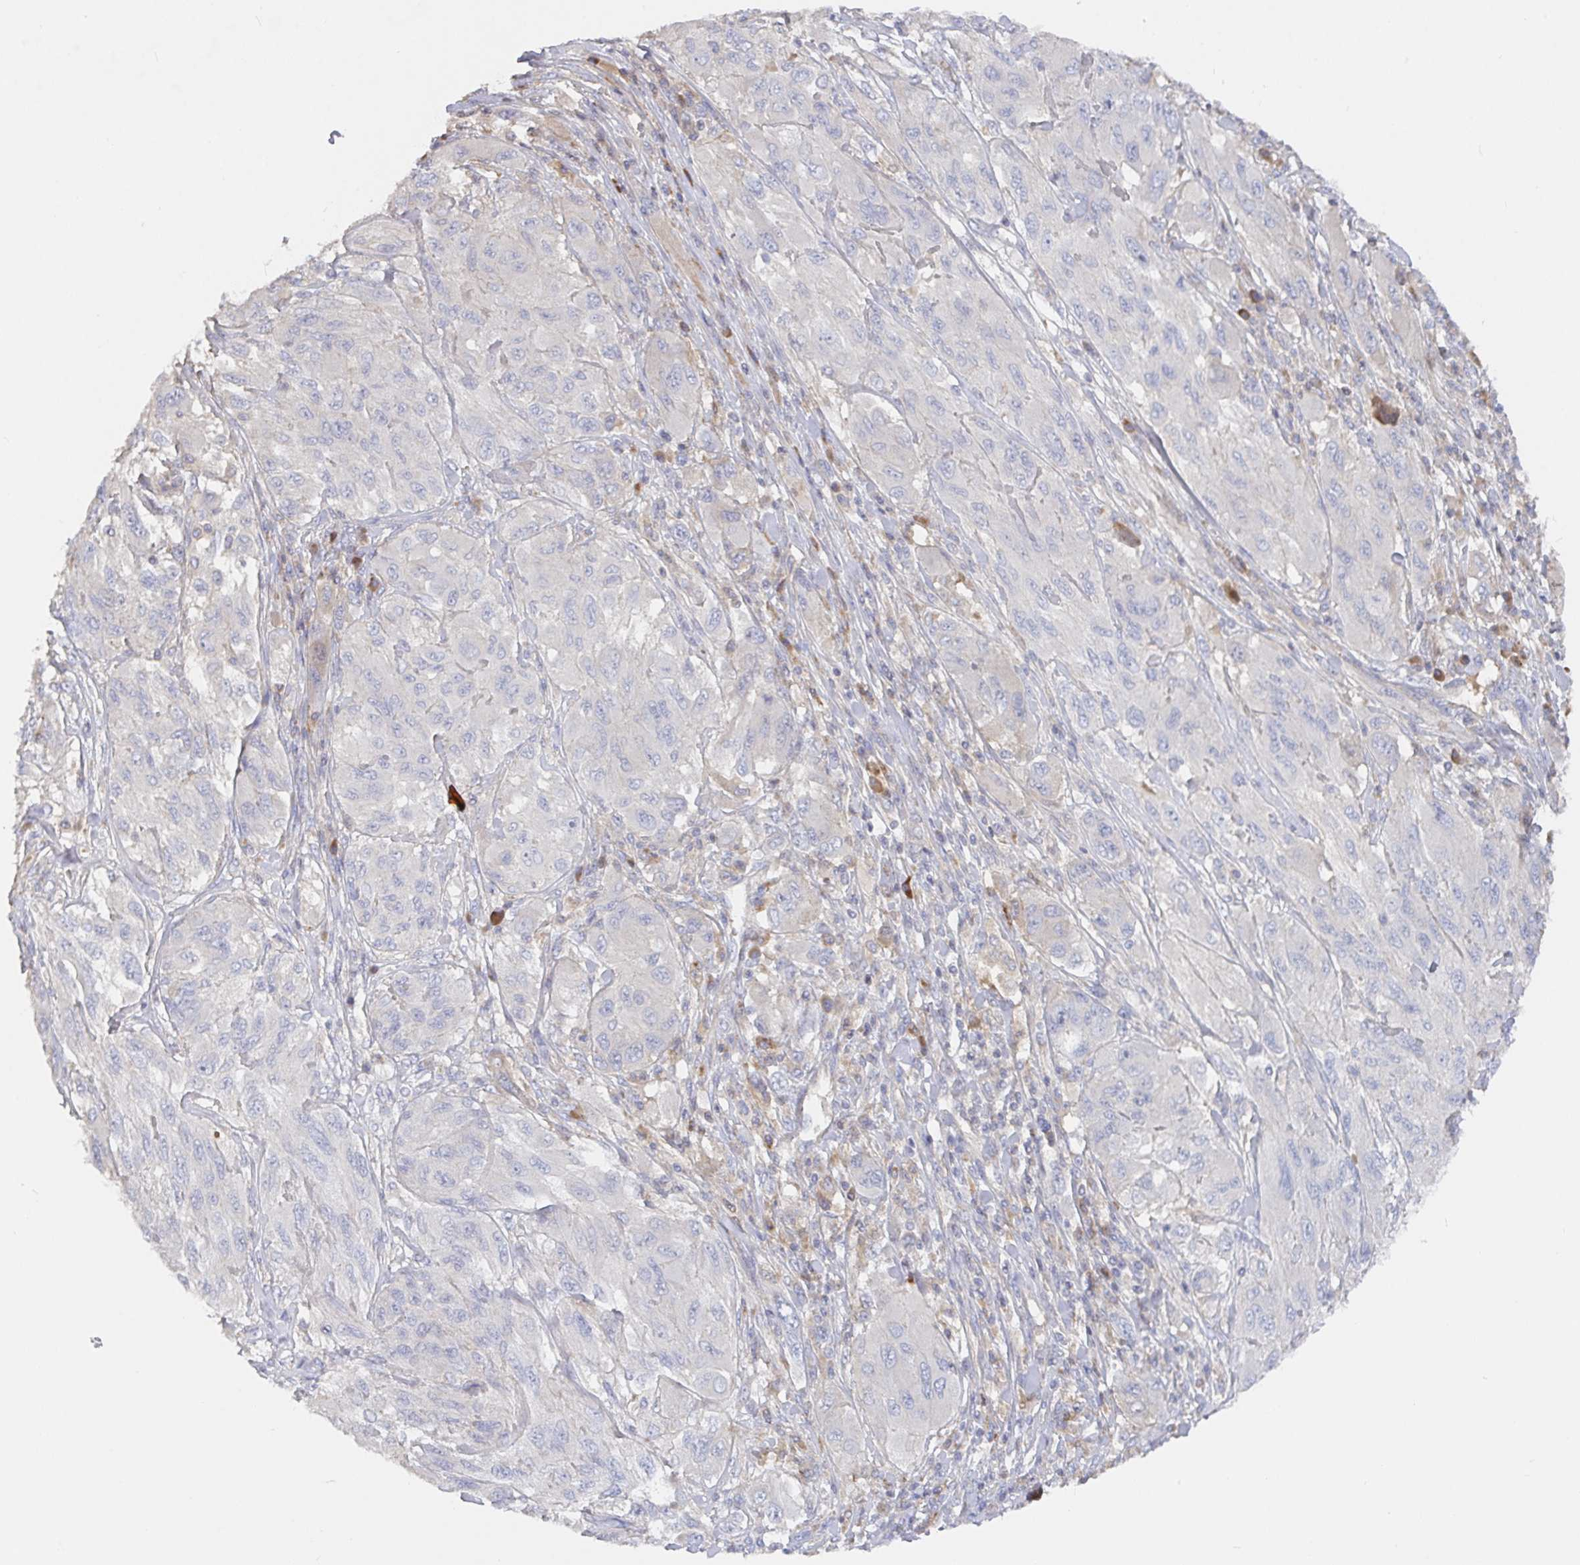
{"staining": {"intensity": "negative", "quantity": "none", "location": "none"}, "tissue": "melanoma", "cell_type": "Tumor cells", "image_type": "cancer", "snomed": [{"axis": "morphology", "description": "Malignant melanoma, NOS"}, {"axis": "topography", "description": "Skin"}], "caption": "The micrograph reveals no significant staining in tumor cells of malignant melanoma.", "gene": "IRAK2", "patient": {"sex": "female", "age": 91}}